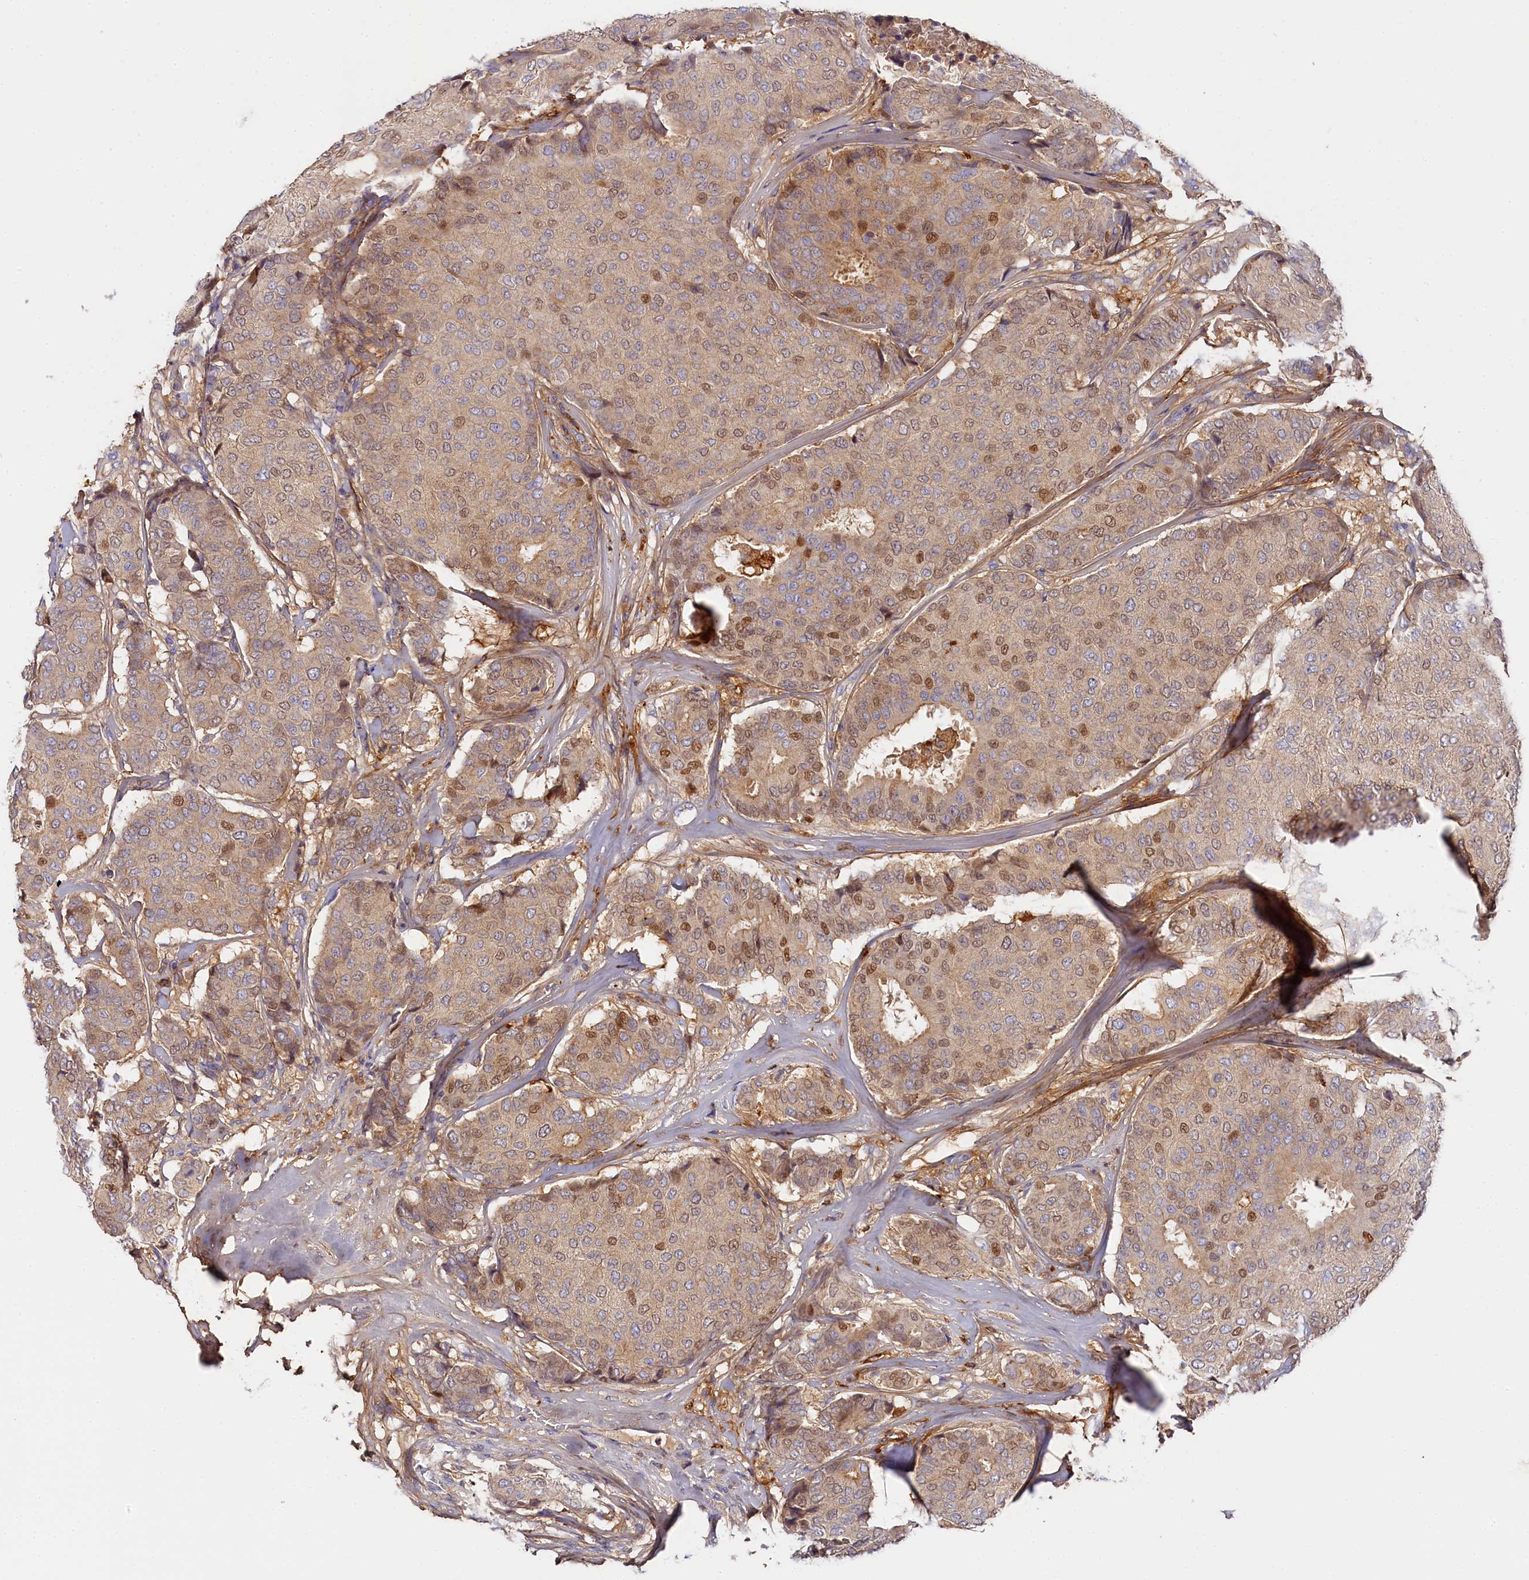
{"staining": {"intensity": "moderate", "quantity": "<25%", "location": "nuclear"}, "tissue": "breast cancer", "cell_type": "Tumor cells", "image_type": "cancer", "snomed": [{"axis": "morphology", "description": "Duct carcinoma"}, {"axis": "topography", "description": "Breast"}], "caption": "This photomicrograph displays IHC staining of breast cancer (invasive ductal carcinoma), with low moderate nuclear staining in about <25% of tumor cells.", "gene": "KATNB1", "patient": {"sex": "female", "age": 75}}